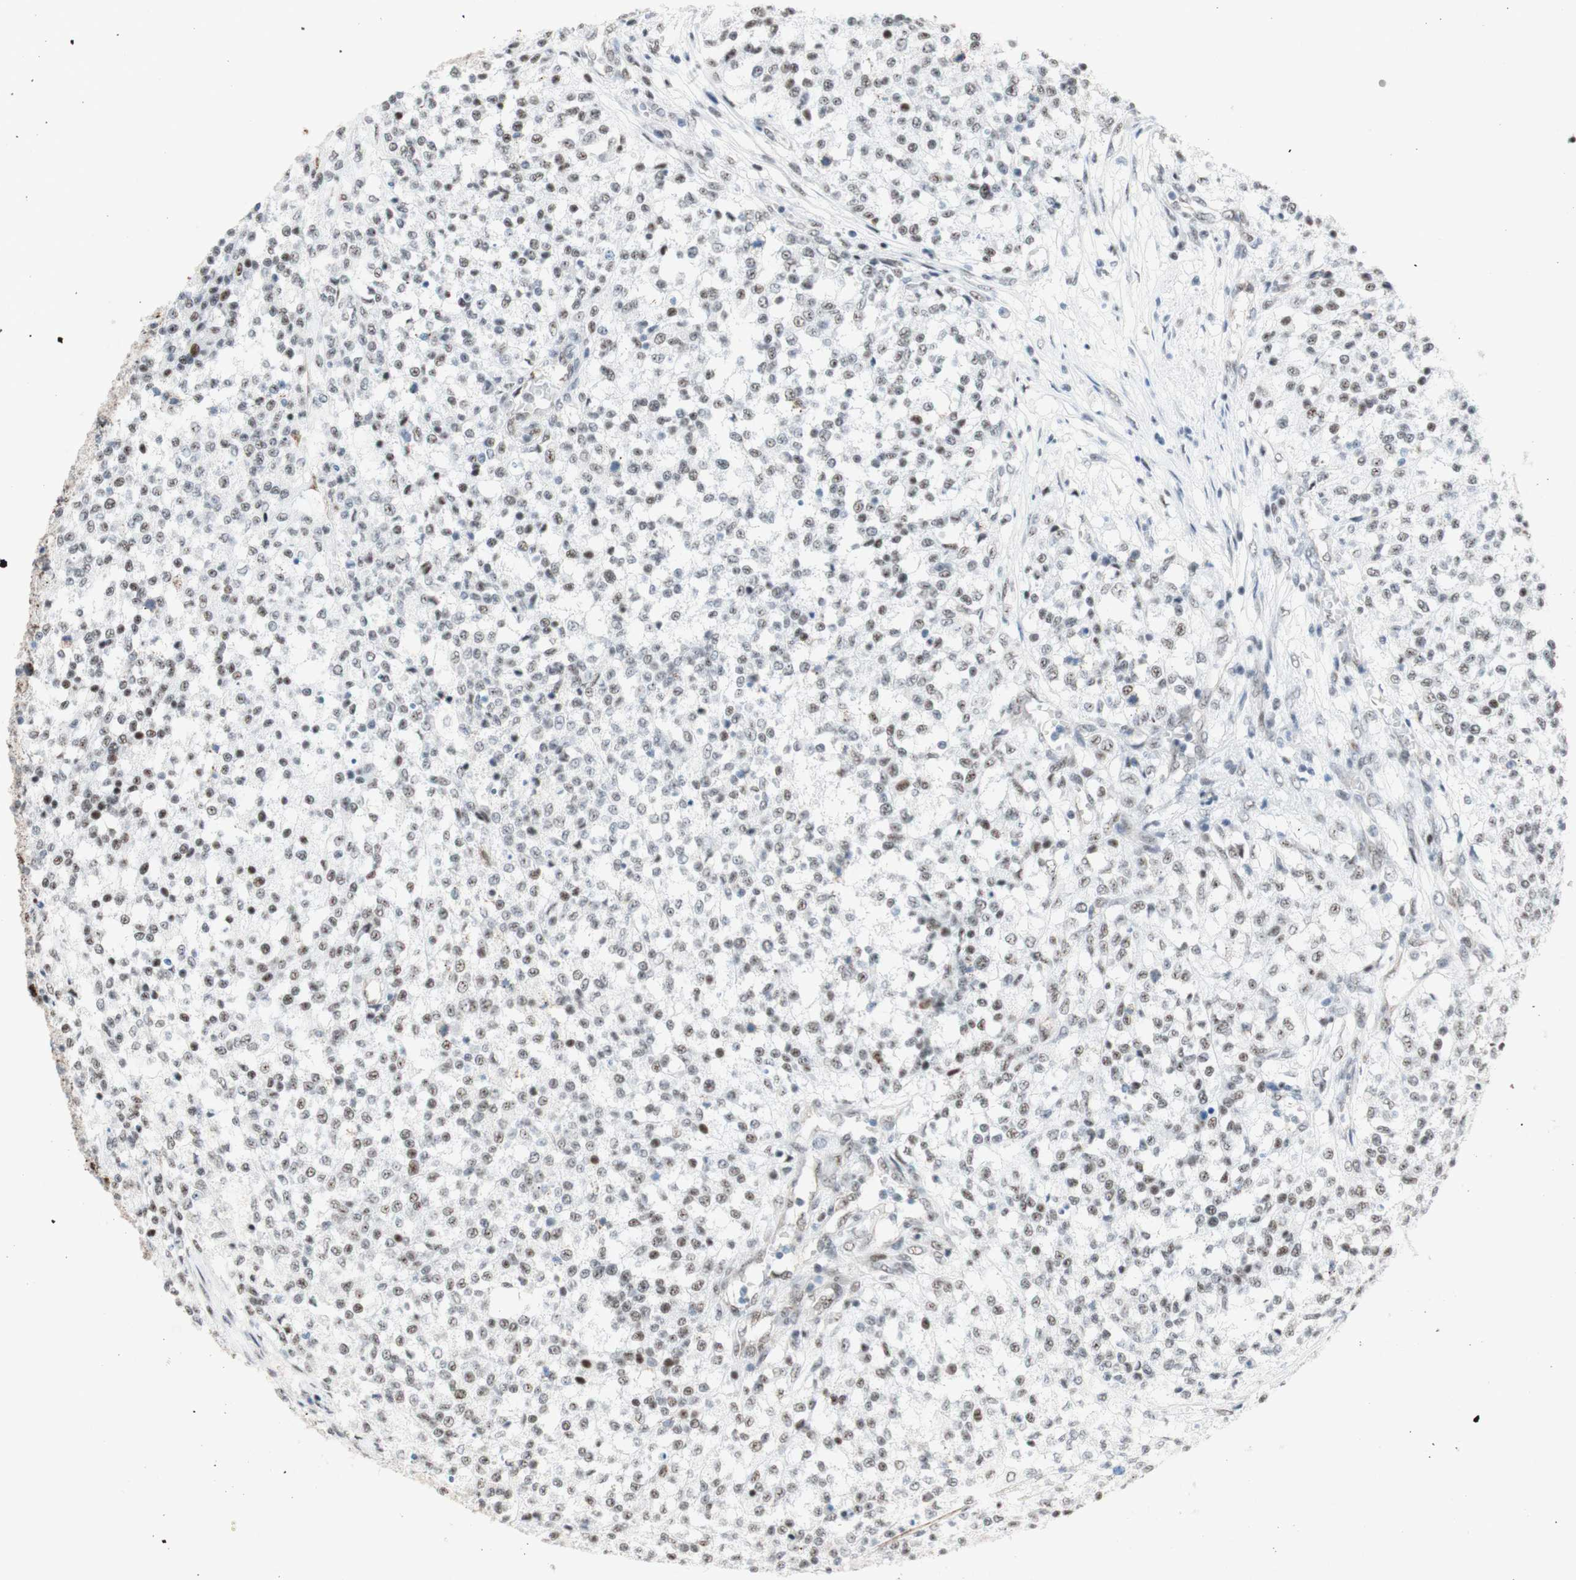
{"staining": {"intensity": "weak", "quantity": "25%-75%", "location": "nuclear"}, "tissue": "testis cancer", "cell_type": "Tumor cells", "image_type": "cancer", "snomed": [{"axis": "morphology", "description": "Seminoma, NOS"}, {"axis": "topography", "description": "Testis"}], "caption": "Immunohistochemical staining of human testis seminoma reveals weak nuclear protein expression in approximately 25%-75% of tumor cells.", "gene": "SAP18", "patient": {"sex": "male", "age": 59}}